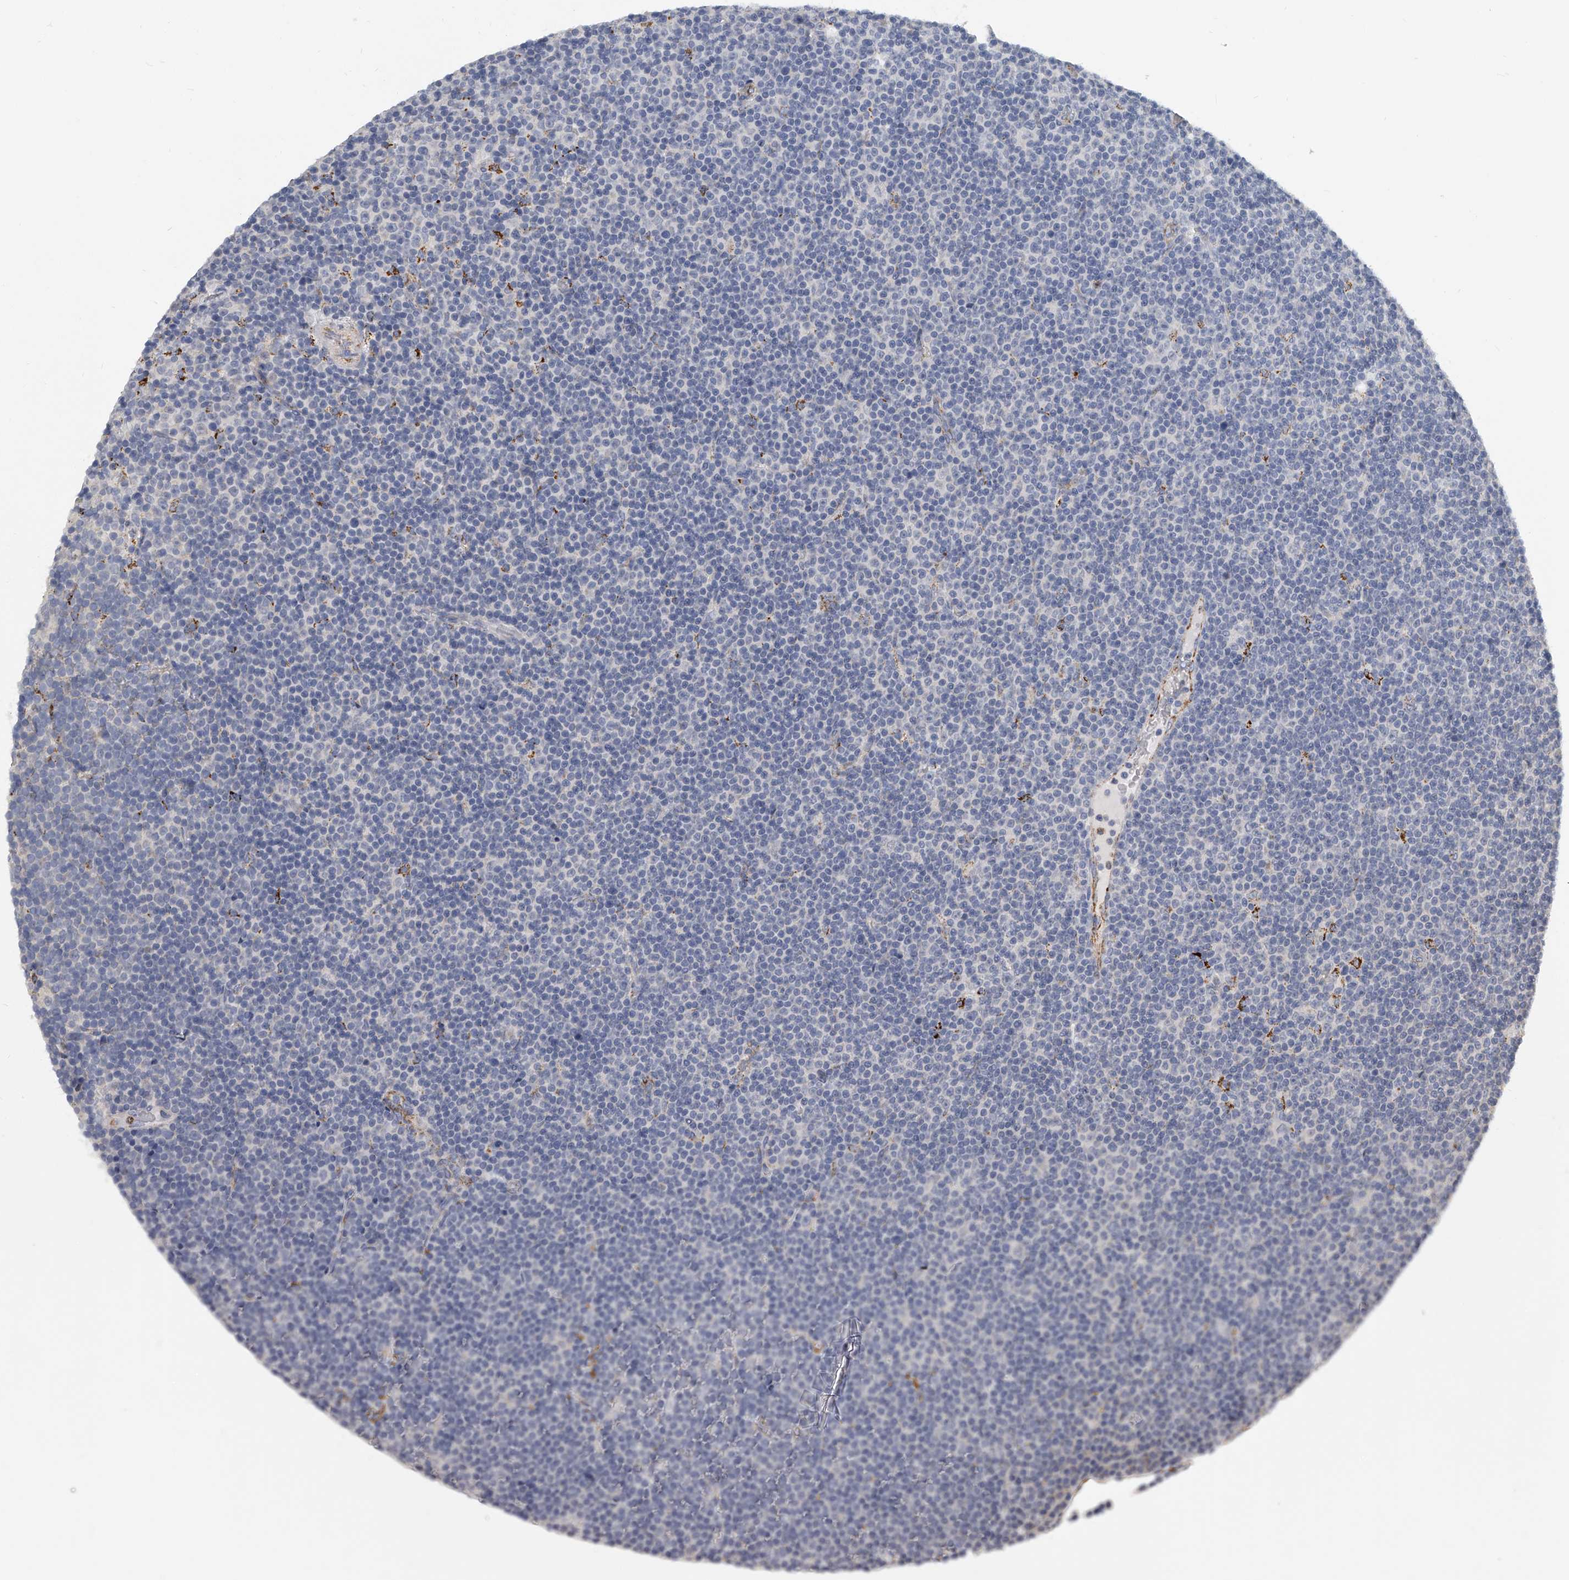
{"staining": {"intensity": "negative", "quantity": "none", "location": "none"}, "tissue": "lymphoma", "cell_type": "Tumor cells", "image_type": "cancer", "snomed": [{"axis": "morphology", "description": "Malignant lymphoma, non-Hodgkin's type, Low grade"}, {"axis": "topography", "description": "Lymph node"}], "caption": "Photomicrograph shows no significant protein expression in tumor cells of low-grade malignant lymphoma, non-Hodgkin's type.", "gene": "KLHL7", "patient": {"sex": "female", "age": 67}}